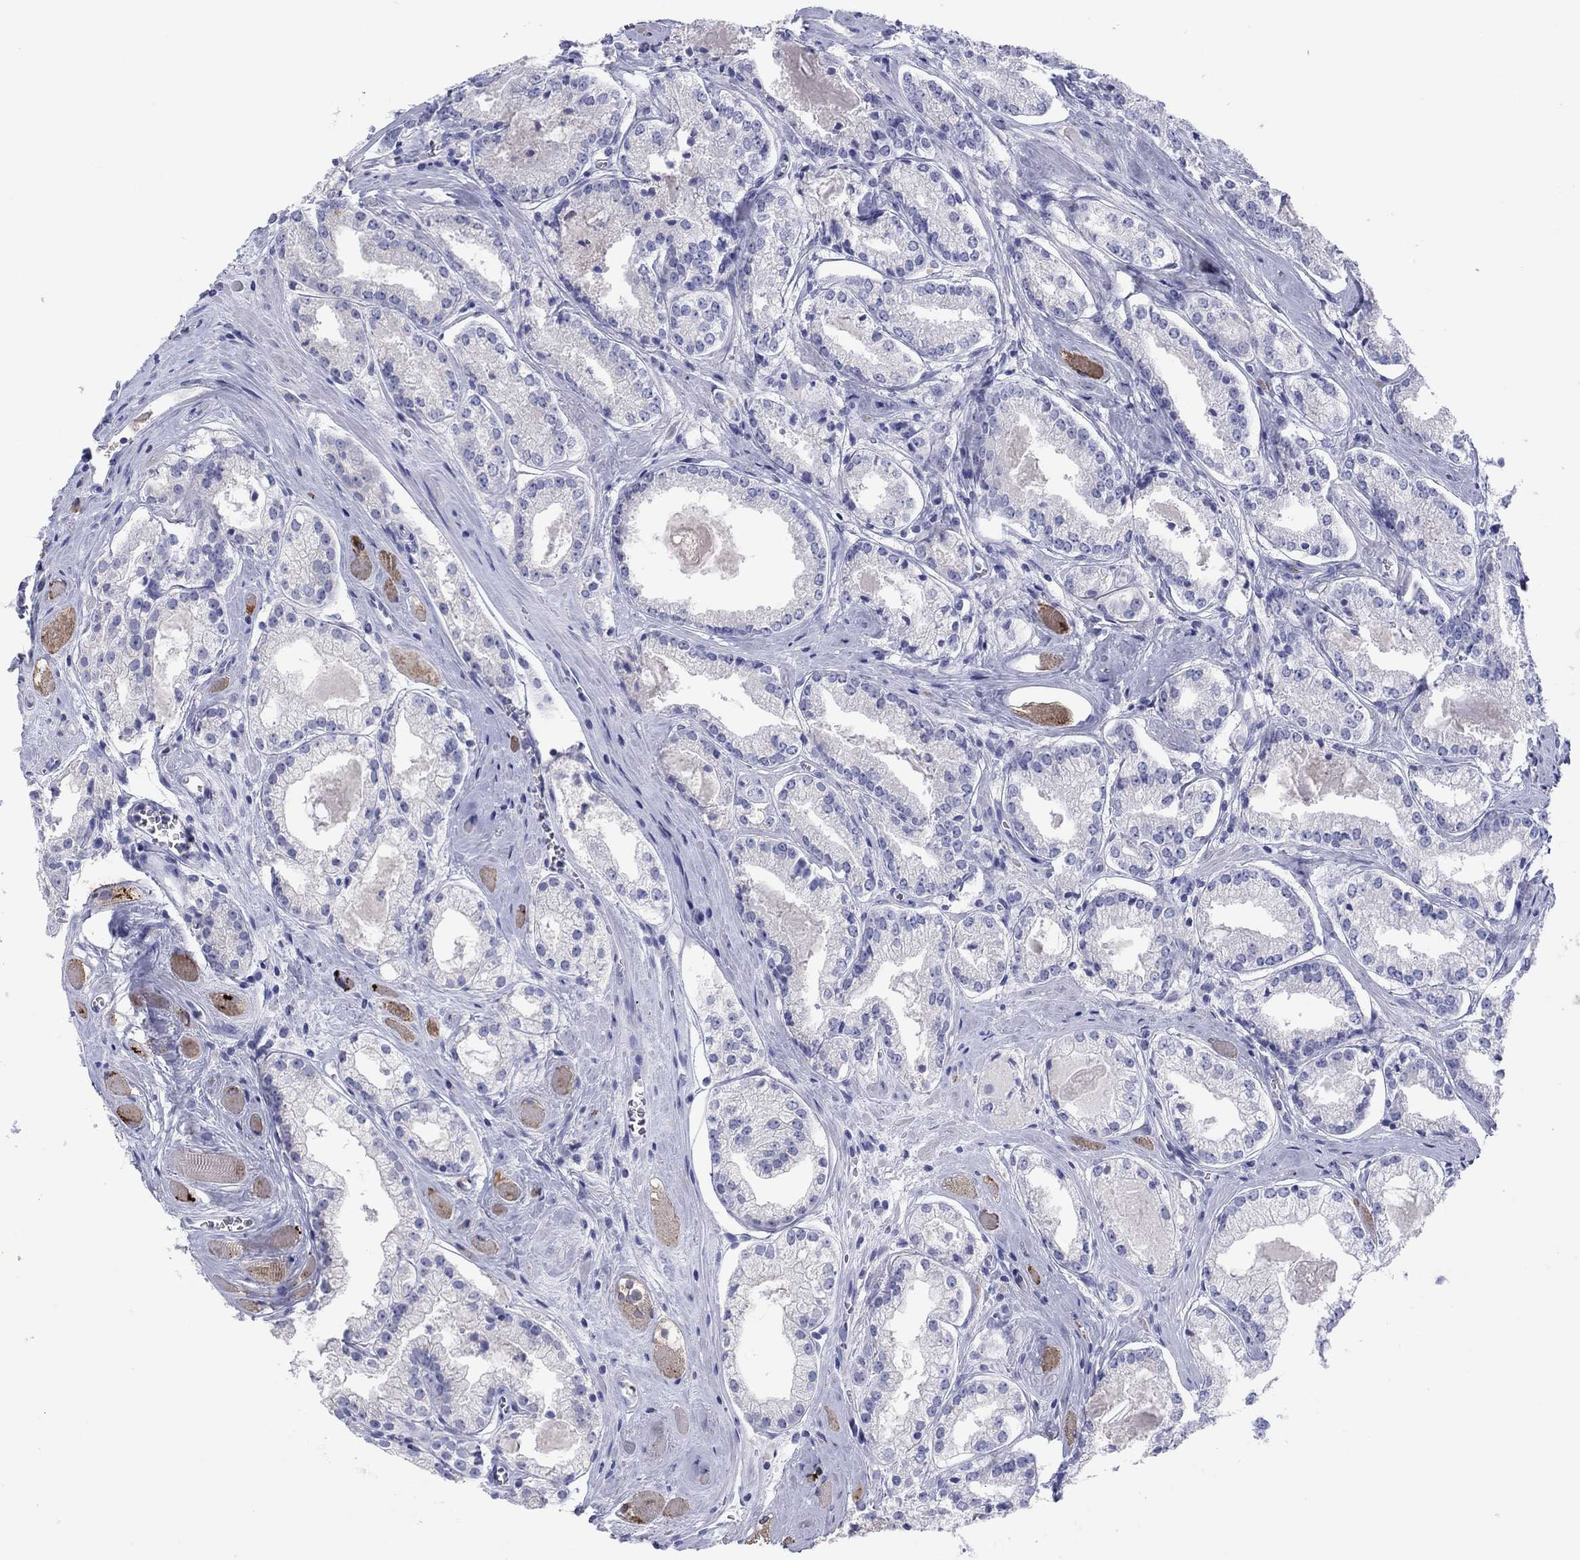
{"staining": {"intensity": "negative", "quantity": "none", "location": "none"}, "tissue": "prostate cancer", "cell_type": "Tumor cells", "image_type": "cancer", "snomed": [{"axis": "morphology", "description": "Adenocarcinoma, NOS"}, {"axis": "topography", "description": "Prostate"}], "caption": "Immunohistochemistry (IHC) of adenocarcinoma (prostate) displays no staining in tumor cells.", "gene": "ERICH3", "patient": {"sex": "male", "age": 72}}